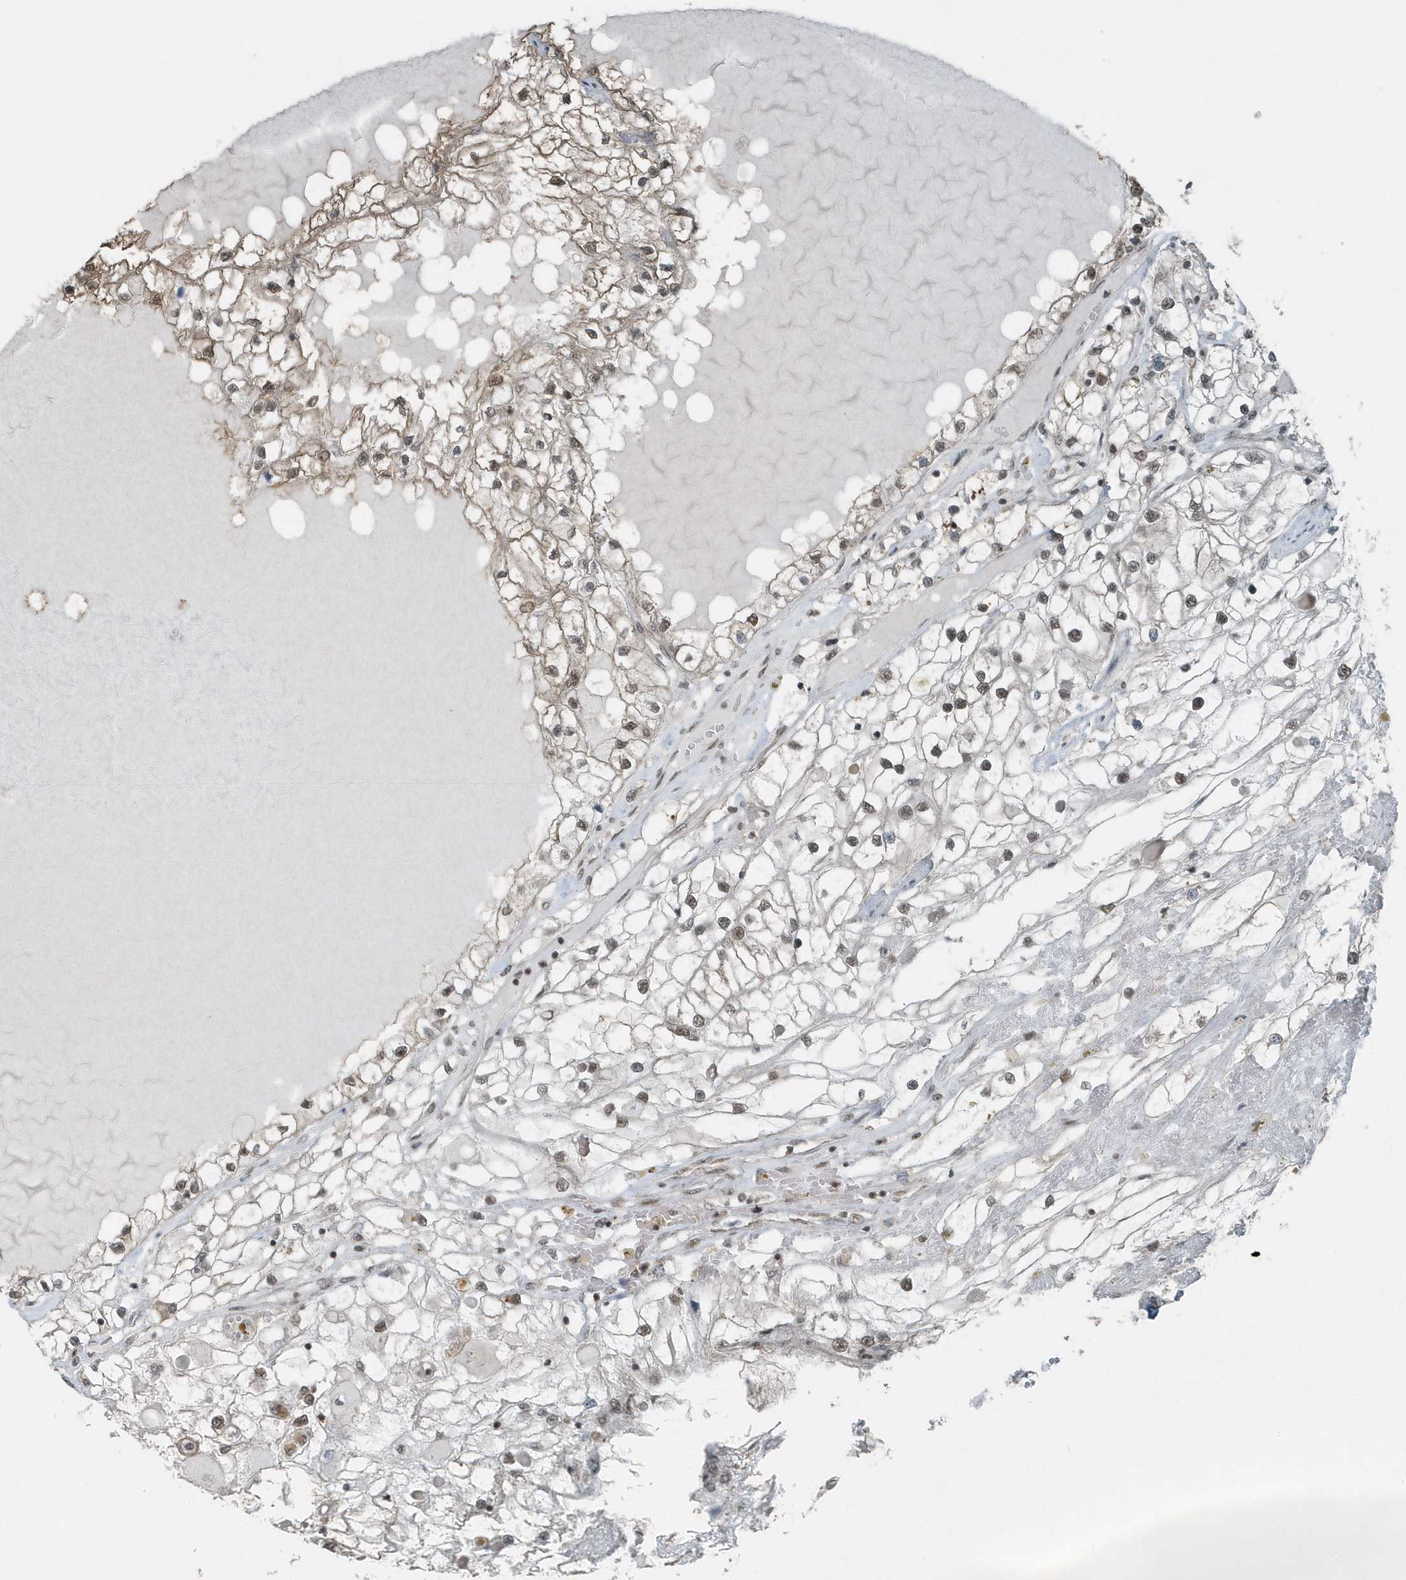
{"staining": {"intensity": "moderate", "quantity": ">75%", "location": "nuclear"}, "tissue": "renal cancer", "cell_type": "Tumor cells", "image_type": "cancer", "snomed": [{"axis": "morphology", "description": "Adenocarcinoma, NOS"}, {"axis": "topography", "description": "Kidney"}], "caption": "Tumor cells reveal medium levels of moderate nuclear expression in approximately >75% of cells in renal cancer (adenocarcinoma).", "gene": "YTHDC1", "patient": {"sex": "male", "age": 68}}